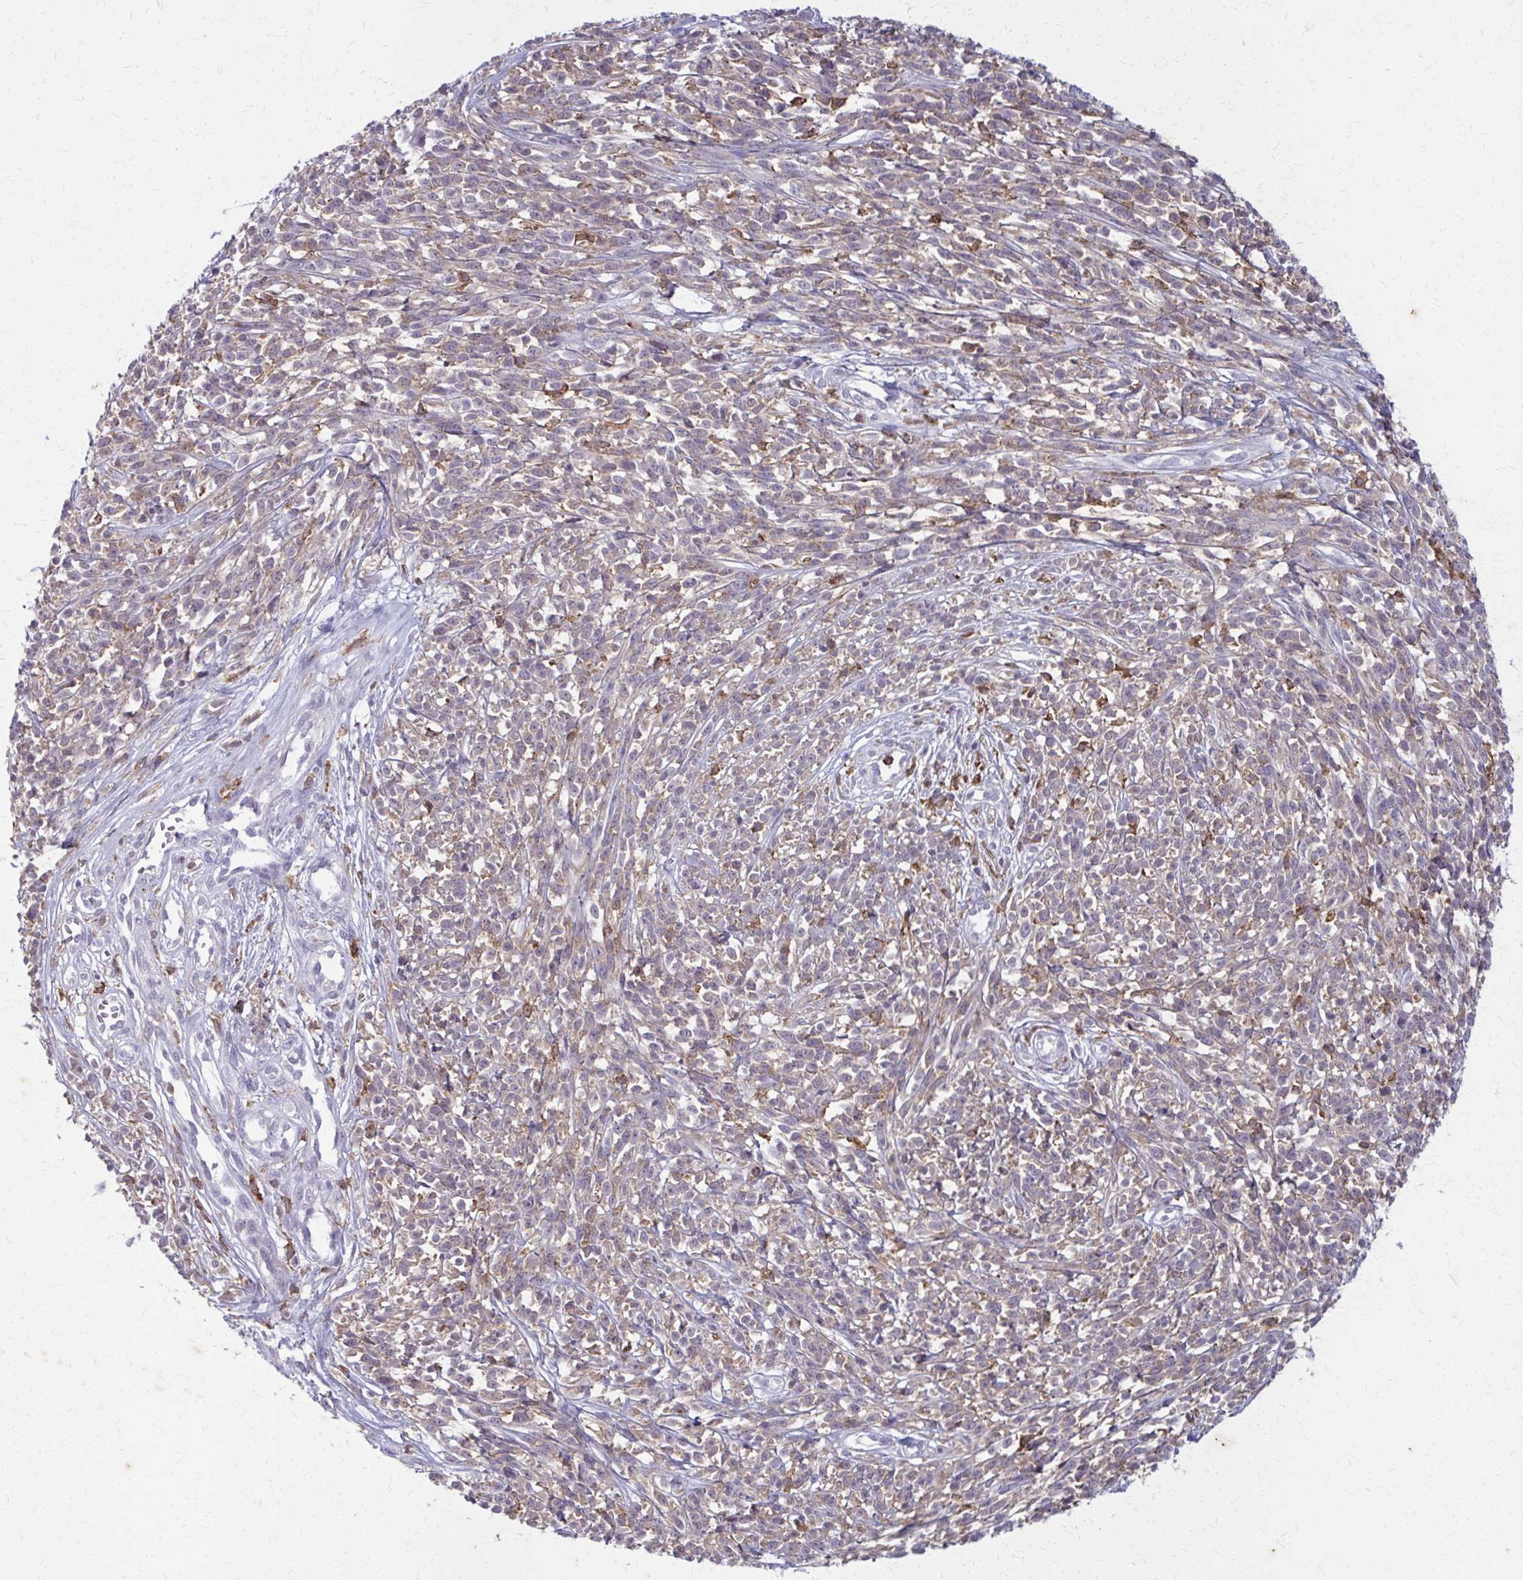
{"staining": {"intensity": "negative", "quantity": "none", "location": "none"}, "tissue": "melanoma", "cell_type": "Tumor cells", "image_type": "cancer", "snomed": [{"axis": "morphology", "description": "Malignant melanoma, NOS"}, {"axis": "topography", "description": "Skin"}, {"axis": "topography", "description": "Skin of trunk"}], "caption": "IHC of malignant melanoma shows no staining in tumor cells. (Immunohistochemistry (ihc), brightfield microscopy, high magnification).", "gene": "CARD9", "patient": {"sex": "male", "age": 74}}